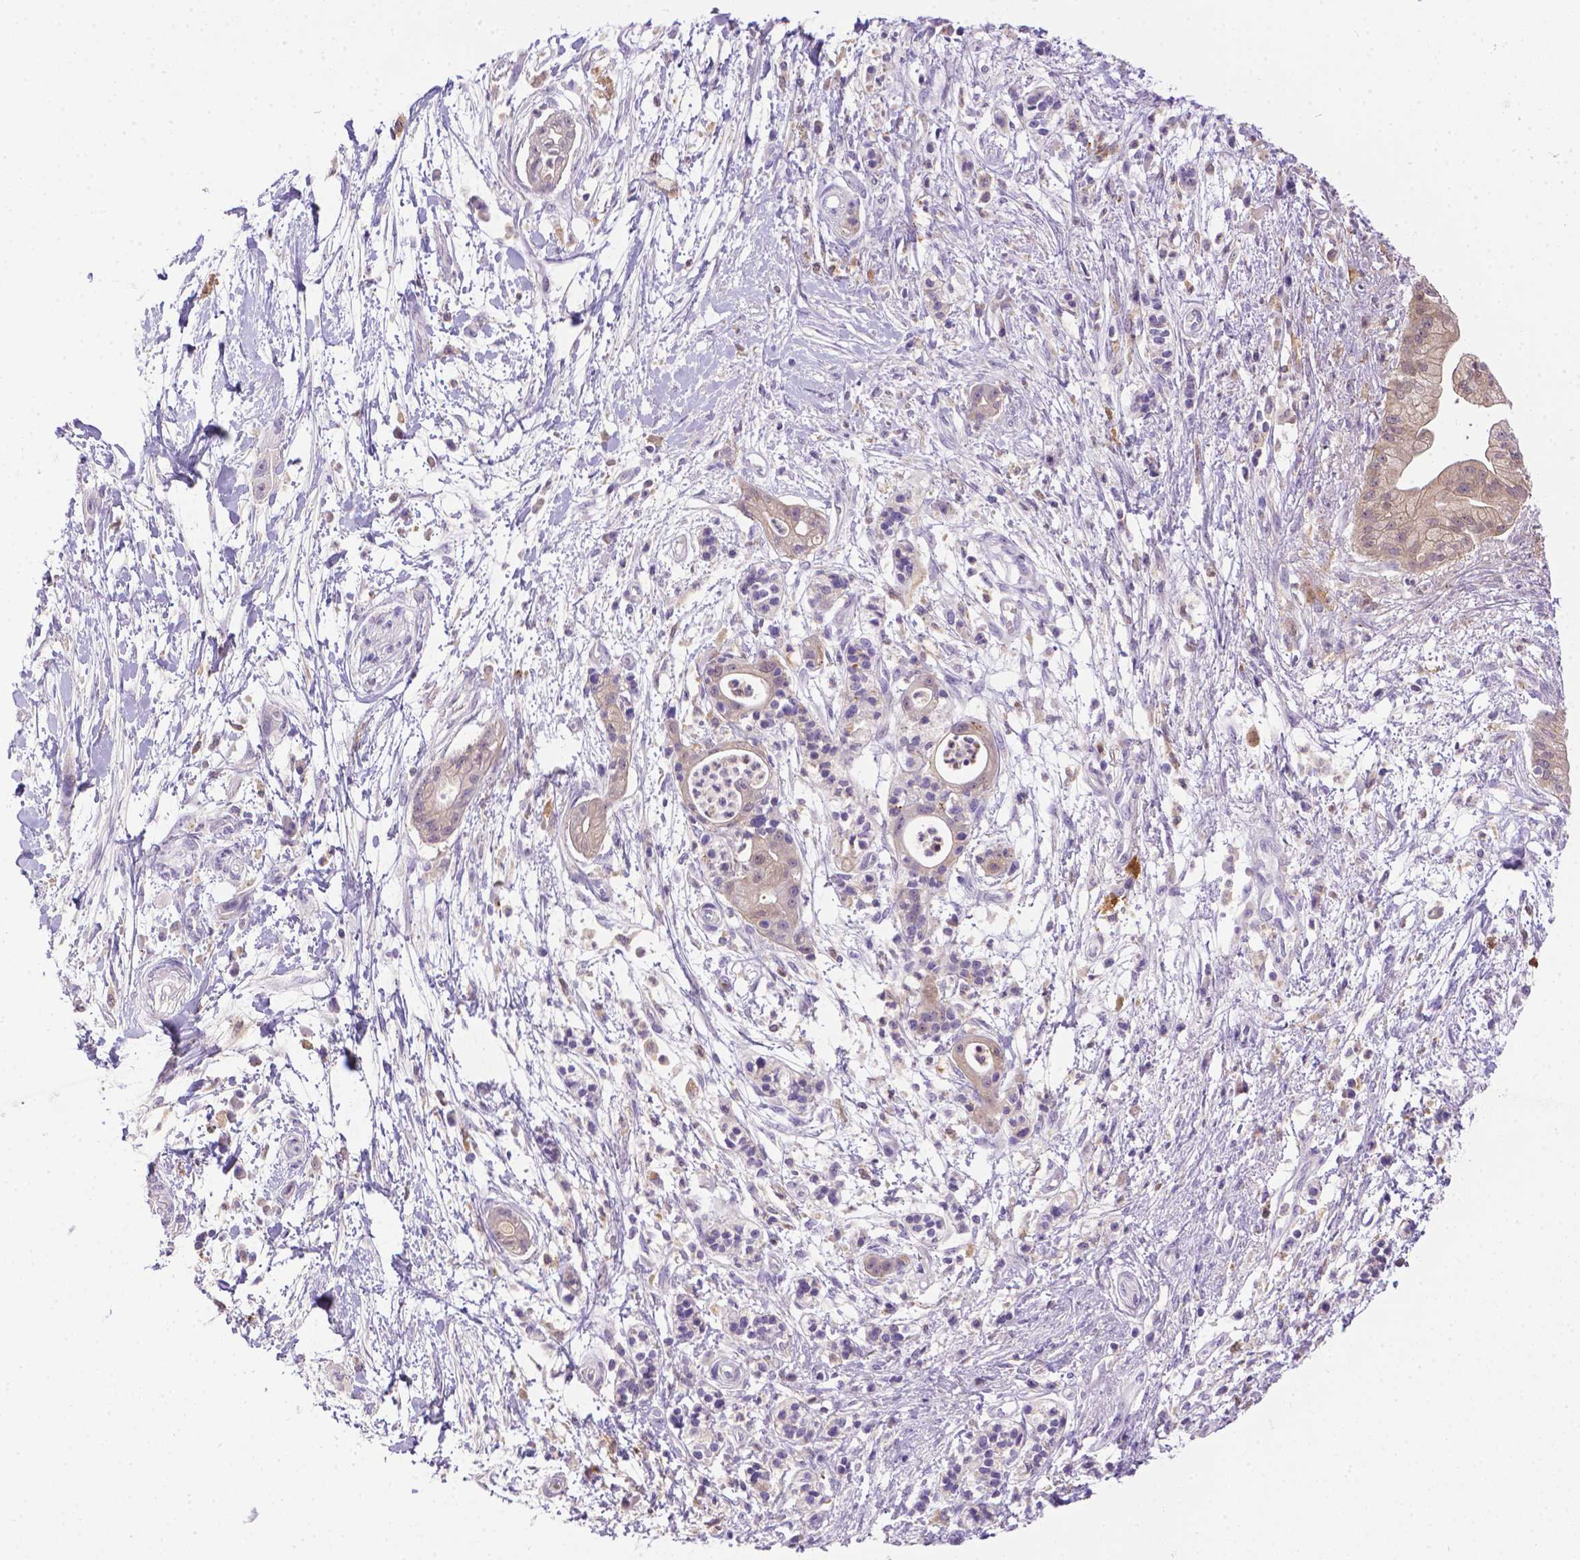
{"staining": {"intensity": "negative", "quantity": "none", "location": "none"}, "tissue": "pancreatic cancer", "cell_type": "Tumor cells", "image_type": "cancer", "snomed": [{"axis": "morphology", "description": "Normal tissue, NOS"}, {"axis": "morphology", "description": "Adenocarcinoma, NOS"}, {"axis": "topography", "description": "Lymph node"}, {"axis": "topography", "description": "Pancreas"}], "caption": "Adenocarcinoma (pancreatic) stained for a protein using immunohistochemistry displays no expression tumor cells.", "gene": "TM4SF18", "patient": {"sex": "female", "age": 58}}